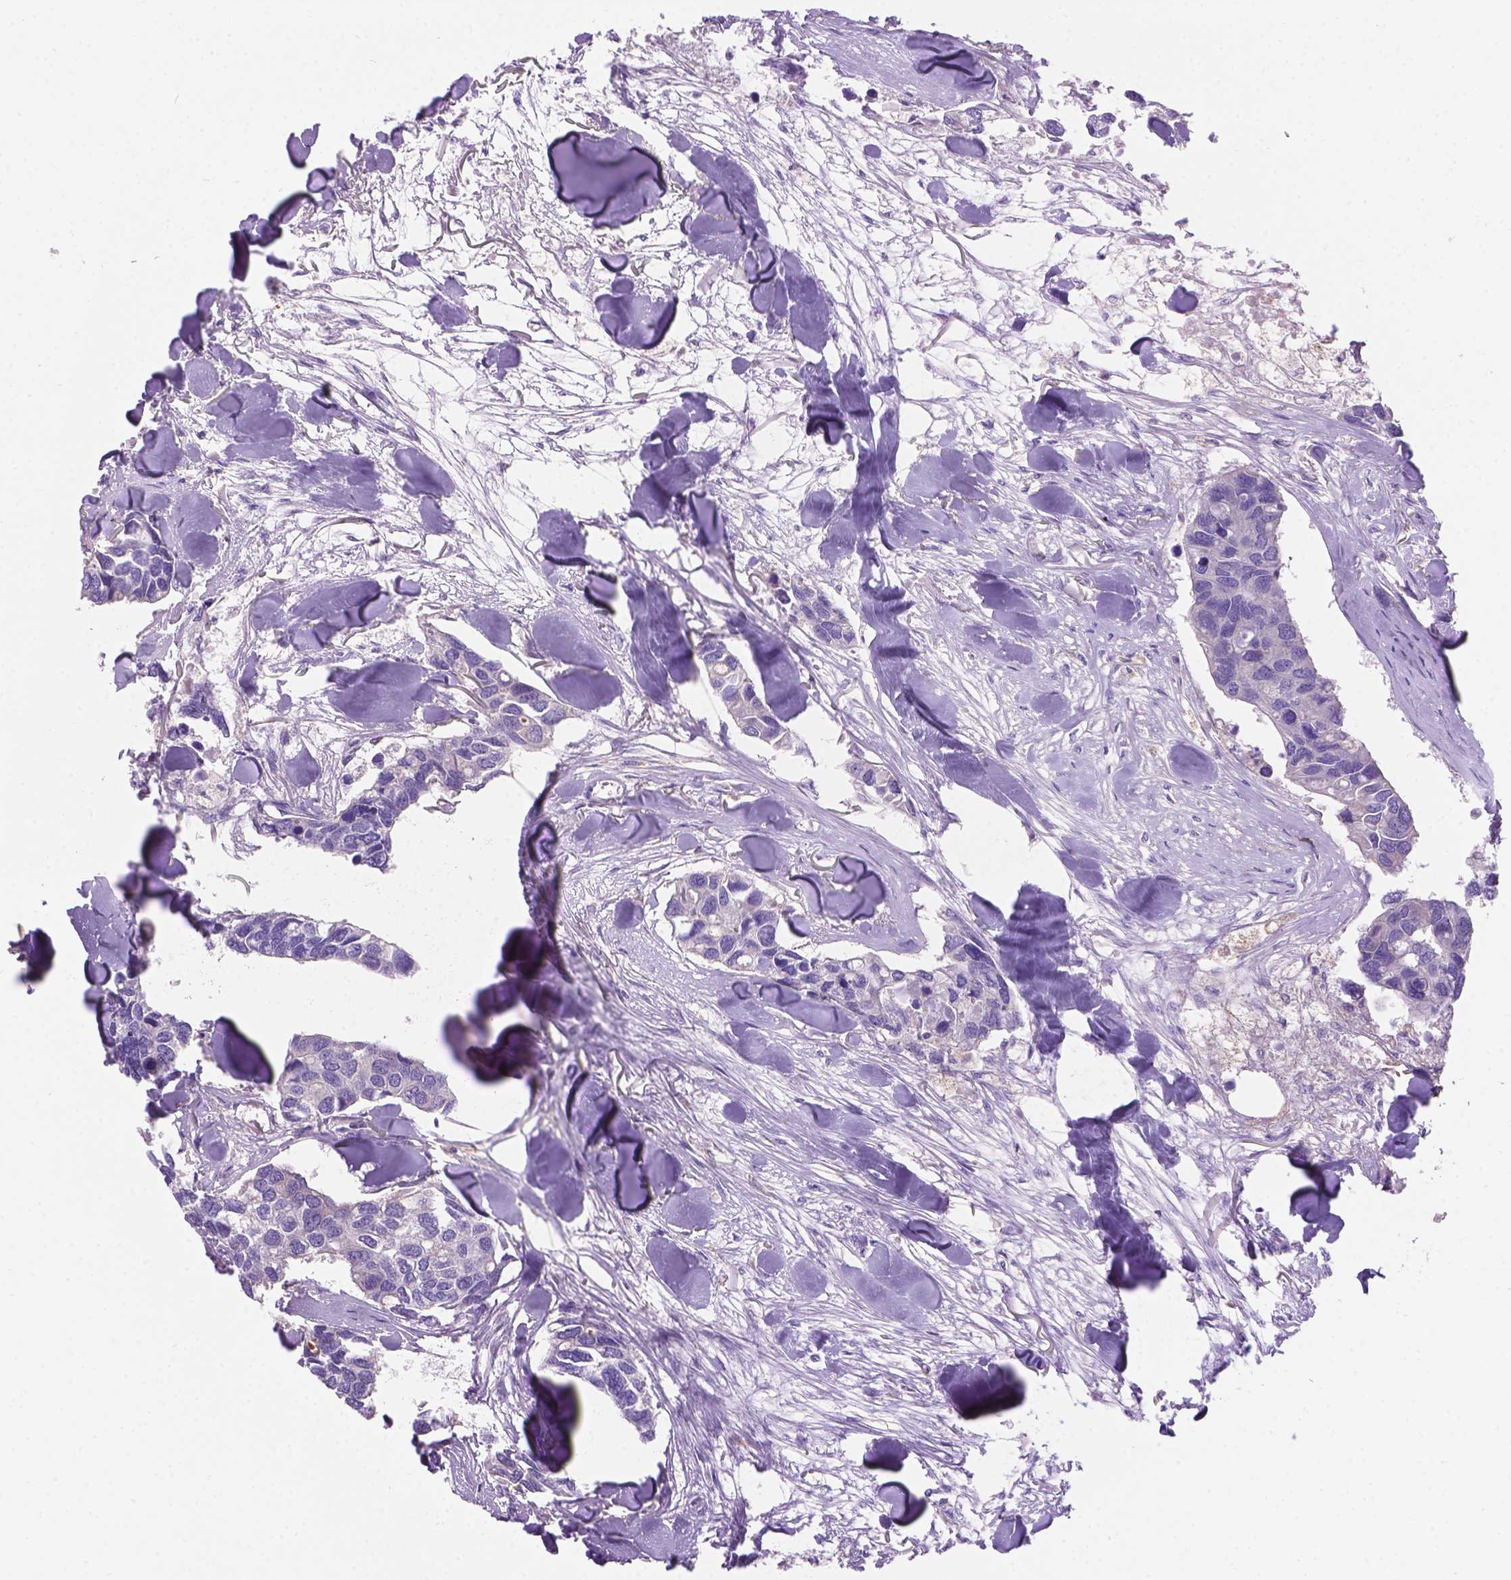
{"staining": {"intensity": "negative", "quantity": "none", "location": "none"}, "tissue": "breast cancer", "cell_type": "Tumor cells", "image_type": "cancer", "snomed": [{"axis": "morphology", "description": "Duct carcinoma"}, {"axis": "topography", "description": "Breast"}], "caption": "Immunohistochemistry of human breast cancer demonstrates no staining in tumor cells. (Brightfield microscopy of DAB immunohistochemistry at high magnification).", "gene": "CDH7", "patient": {"sex": "female", "age": 83}}